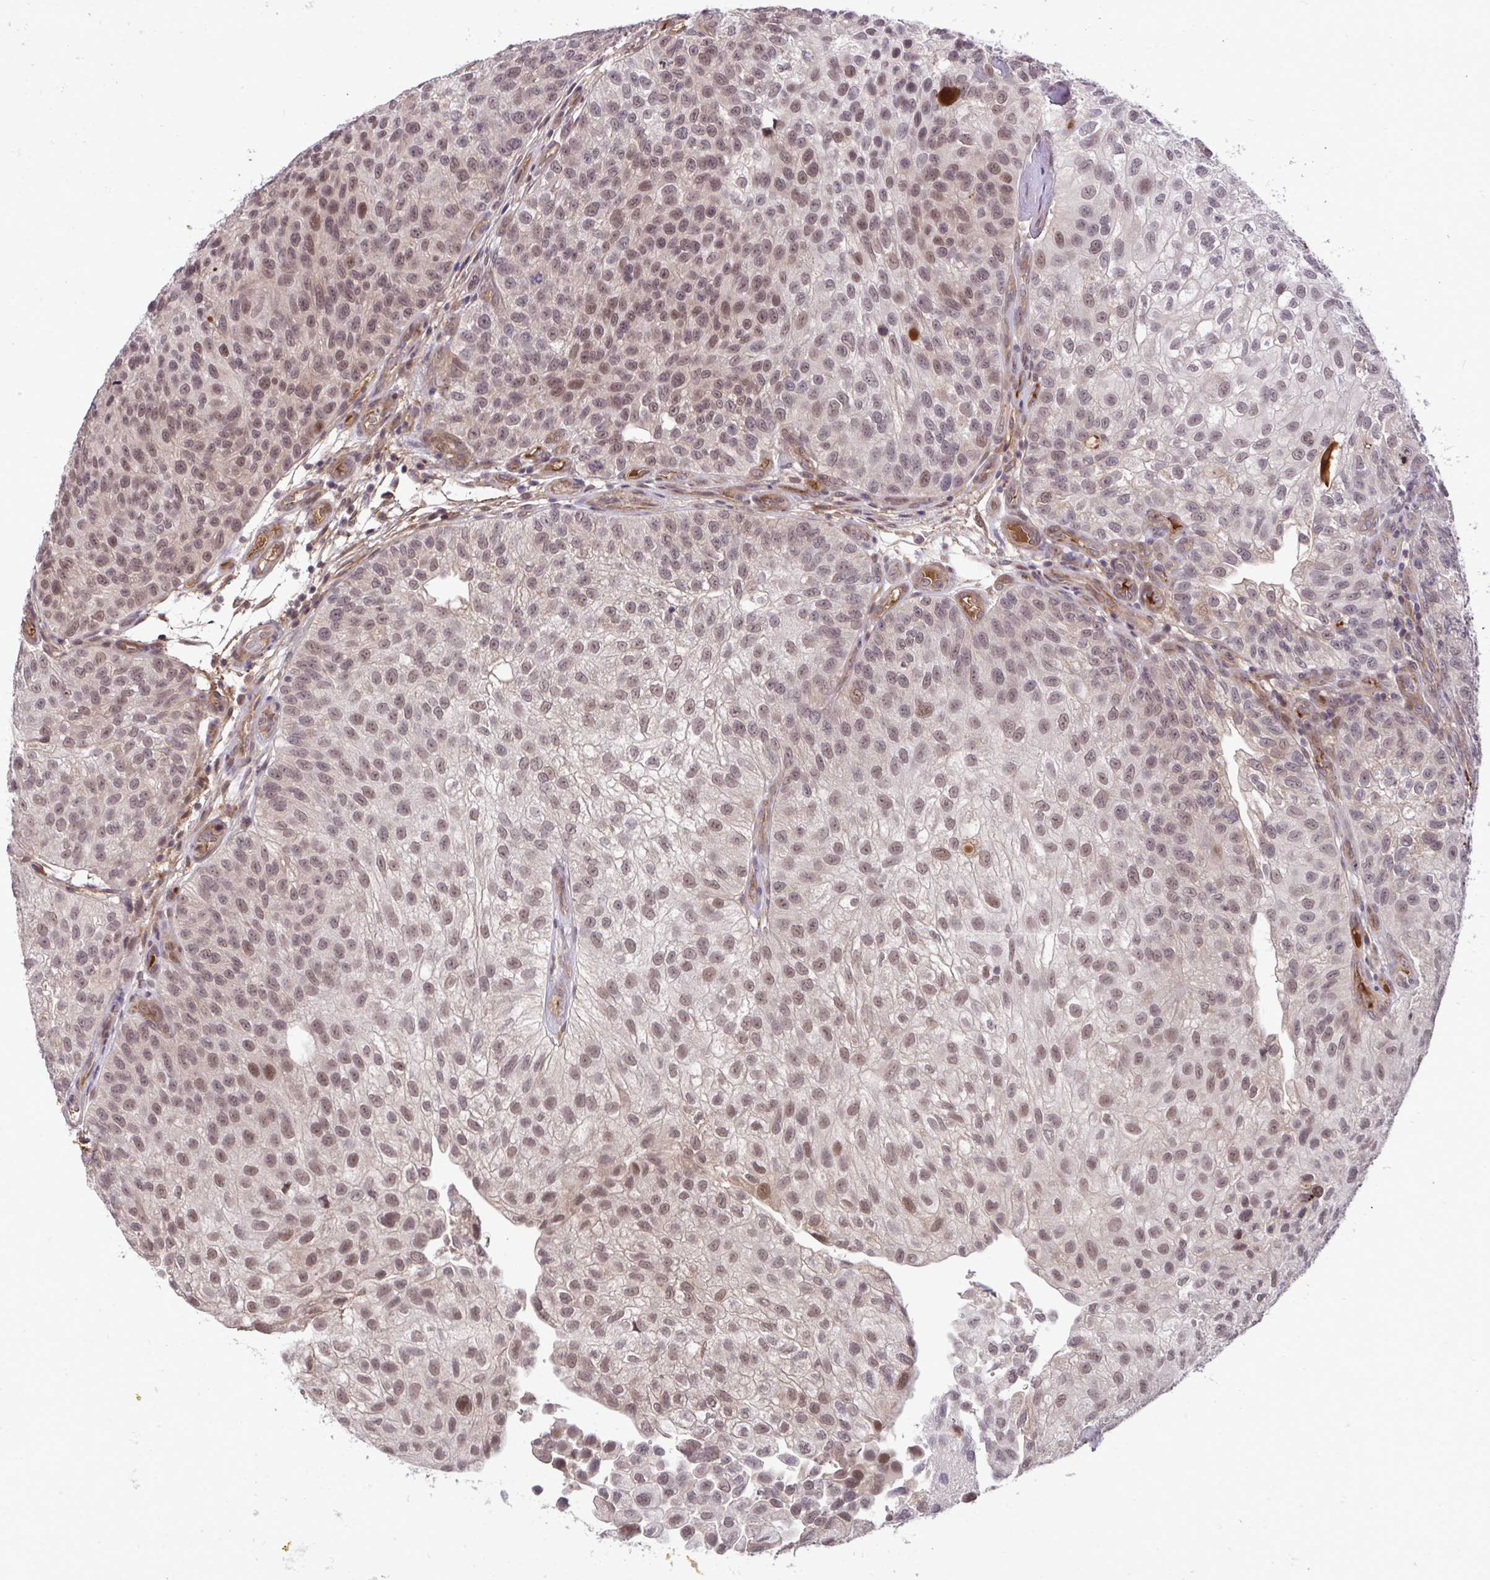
{"staining": {"intensity": "moderate", "quantity": ">75%", "location": "nuclear"}, "tissue": "urothelial cancer", "cell_type": "Tumor cells", "image_type": "cancer", "snomed": [{"axis": "morphology", "description": "Urothelial carcinoma, NOS"}, {"axis": "topography", "description": "Urinary bladder"}], "caption": "This is a micrograph of immunohistochemistry (IHC) staining of urothelial cancer, which shows moderate staining in the nuclear of tumor cells.", "gene": "ZSCAN9", "patient": {"sex": "male", "age": 87}}